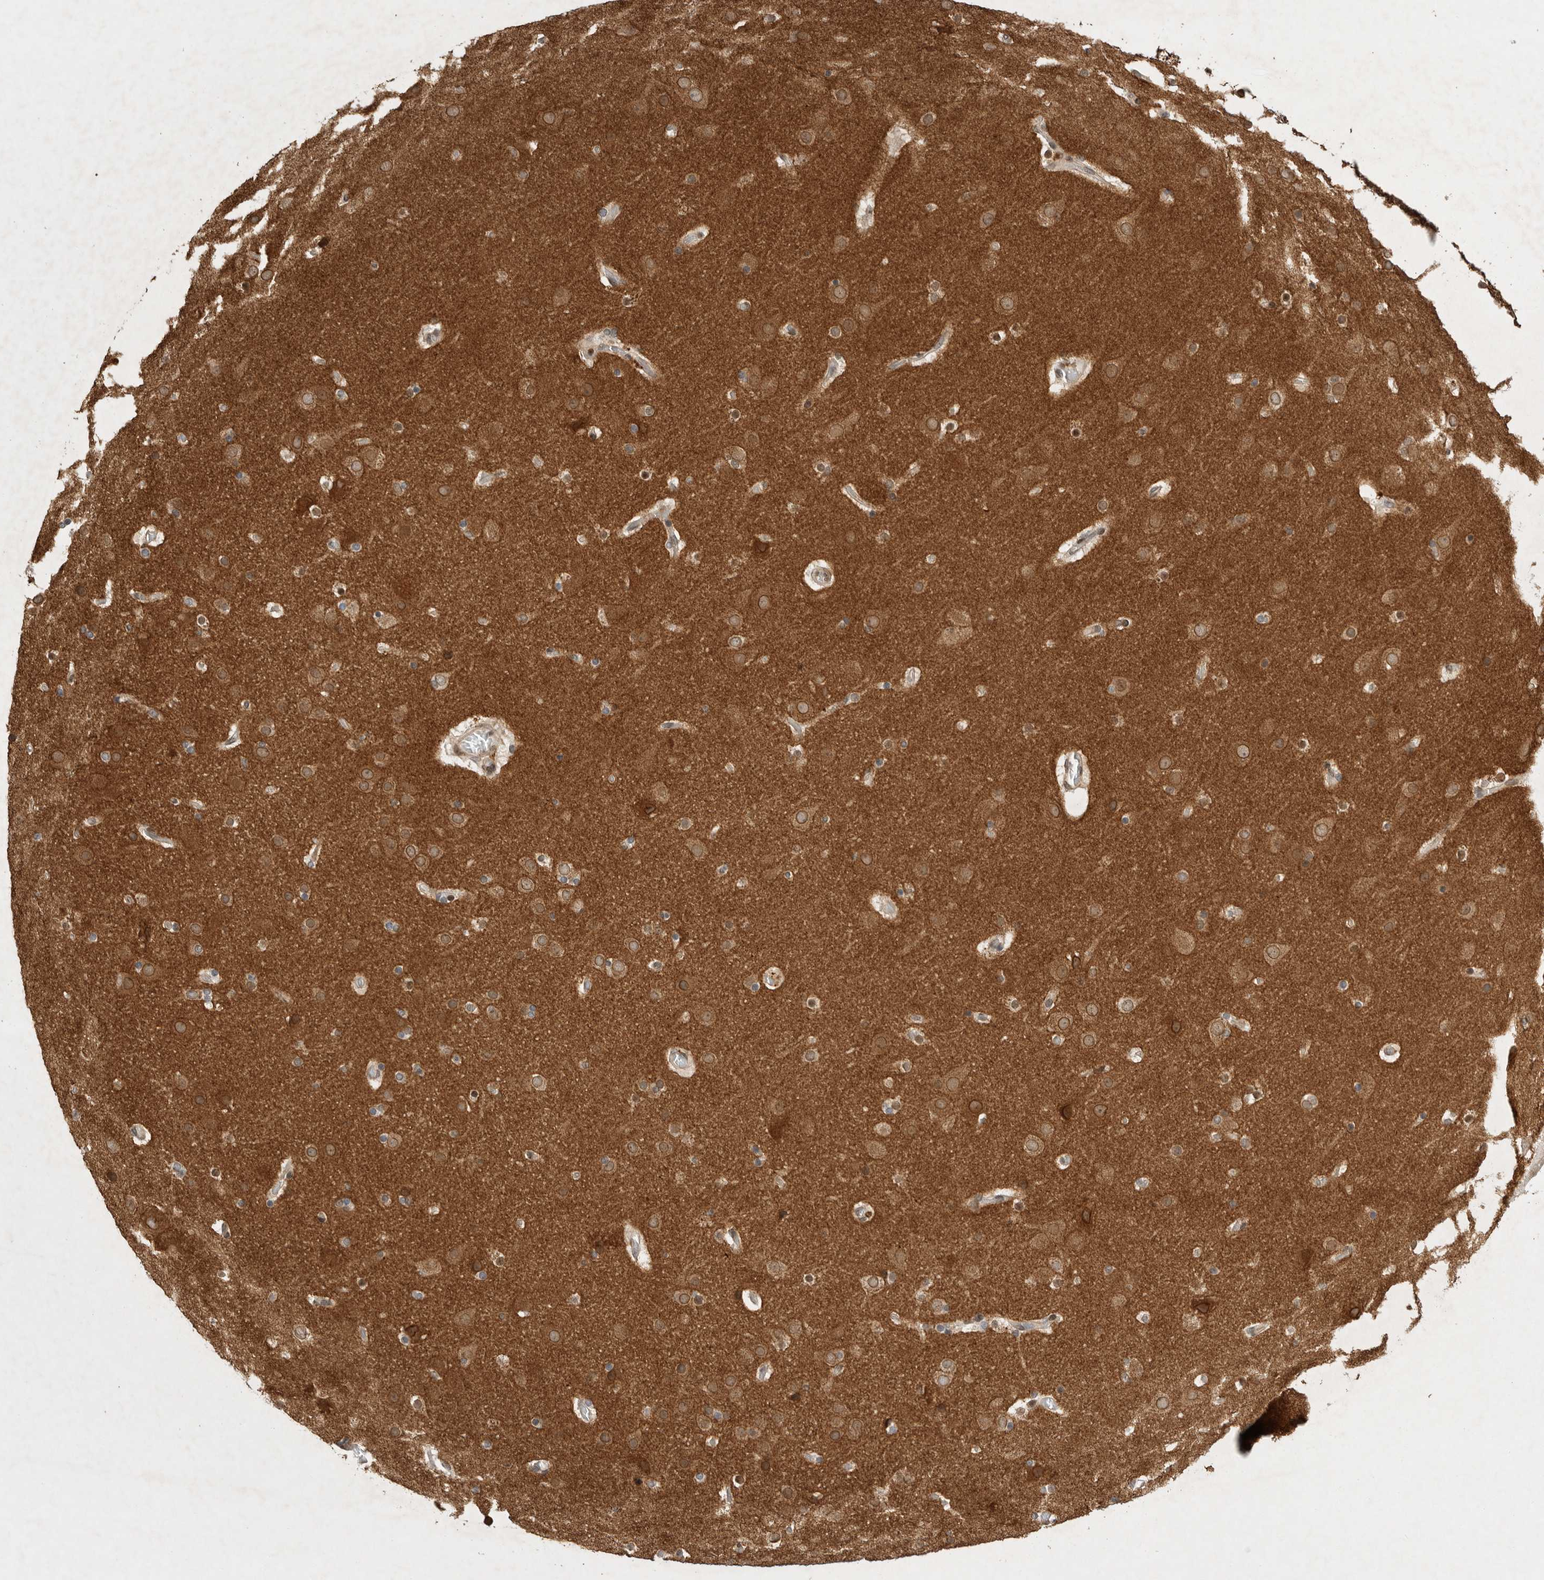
{"staining": {"intensity": "weak", "quantity": ">75%", "location": "cytoplasmic/membranous,nuclear"}, "tissue": "cerebral cortex", "cell_type": "Endothelial cells", "image_type": "normal", "snomed": [{"axis": "morphology", "description": "Normal tissue, NOS"}, {"axis": "topography", "description": "Cerebral cortex"}], "caption": "Weak cytoplasmic/membranous,nuclear staining is present in approximately >75% of endothelial cells in normal cerebral cortex. (DAB (3,3'-diaminobenzidine) = brown stain, brightfield microscopy at high magnification).", "gene": "LEMD3", "patient": {"sex": "male", "age": 57}}